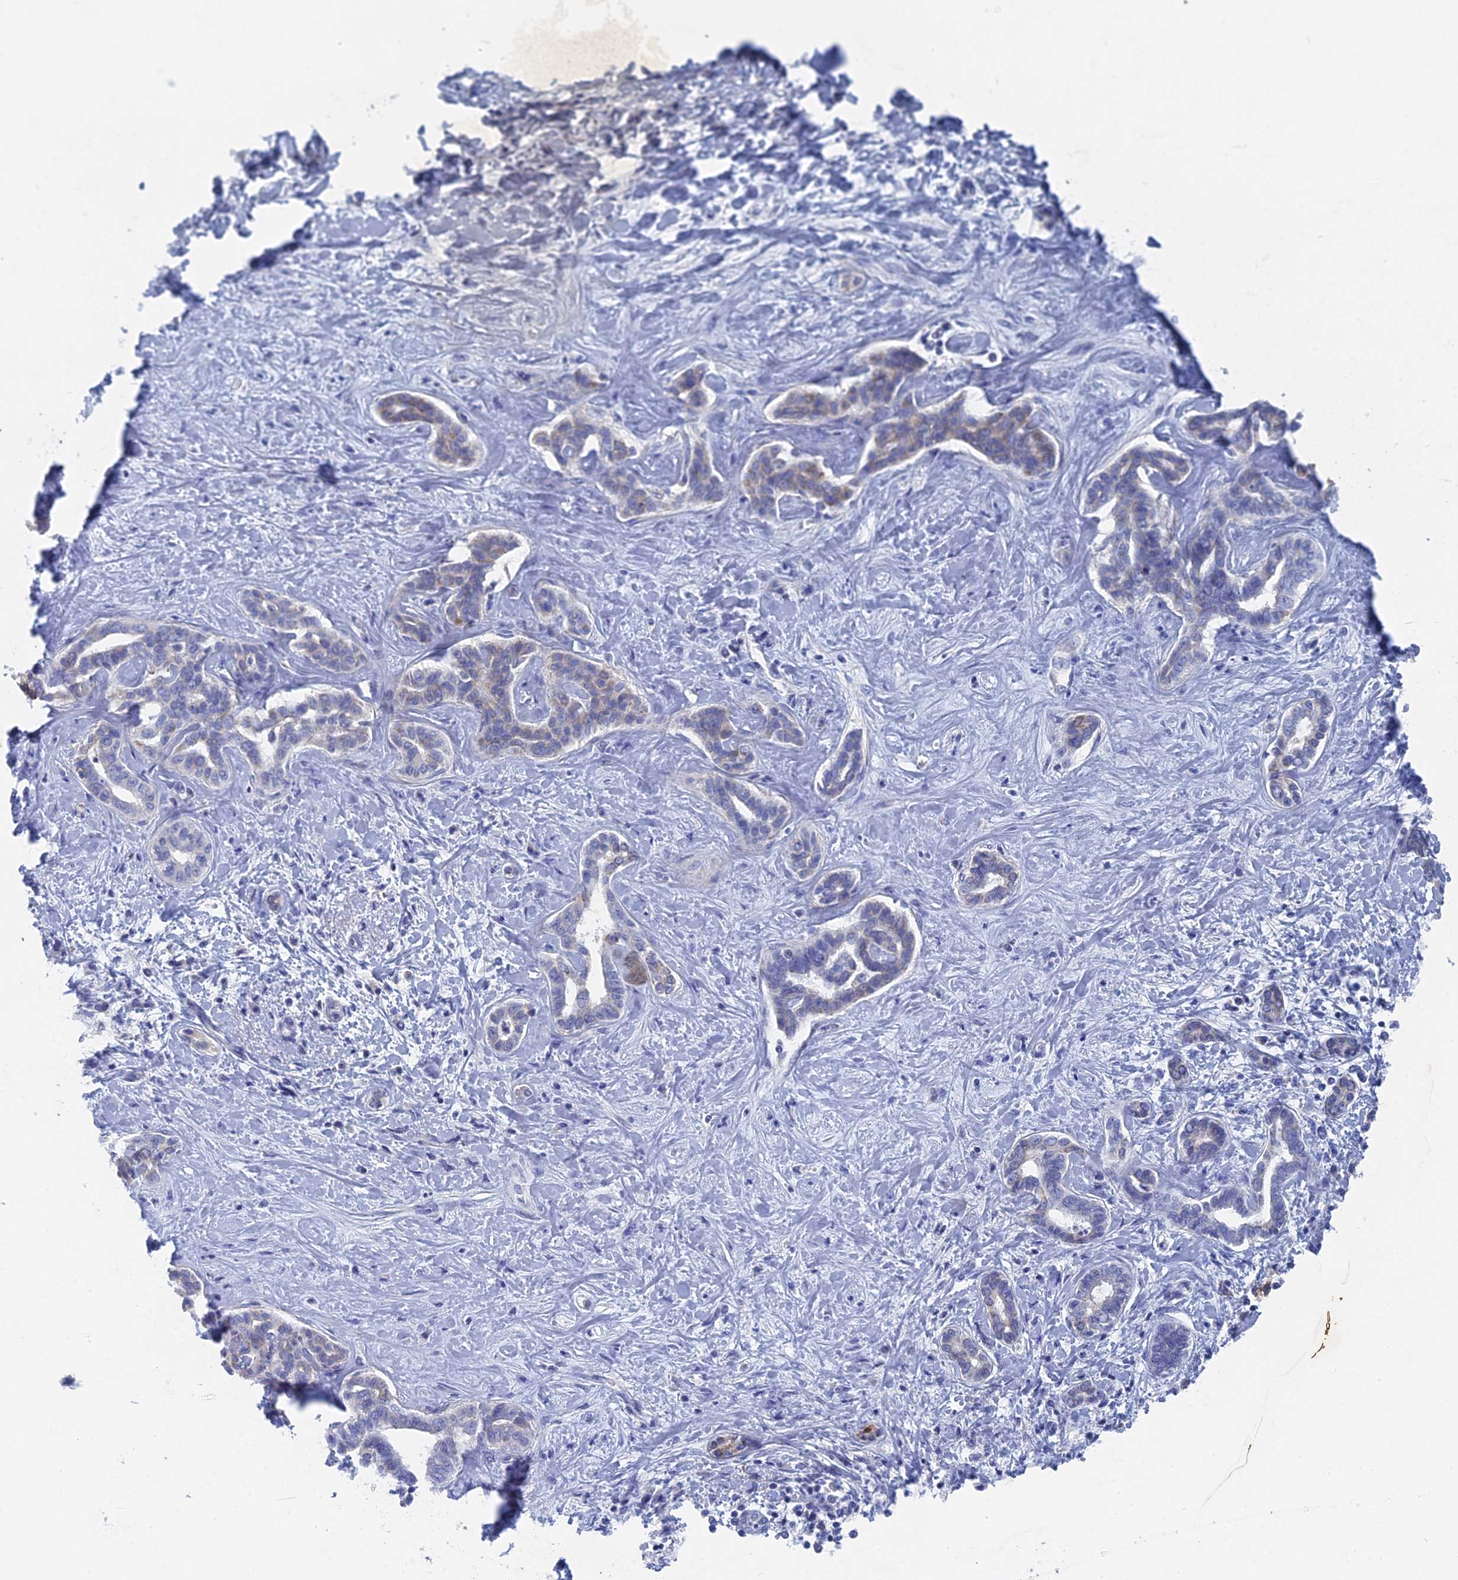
{"staining": {"intensity": "negative", "quantity": "none", "location": "none"}, "tissue": "liver cancer", "cell_type": "Tumor cells", "image_type": "cancer", "snomed": [{"axis": "morphology", "description": "Cholangiocarcinoma"}, {"axis": "topography", "description": "Liver"}], "caption": "Micrograph shows no protein positivity in tumor cells of cholangiocarcinoma (liver) tissue.", "gene": "HIGD1A", "patient": {"sex": "female", "age": 77}}